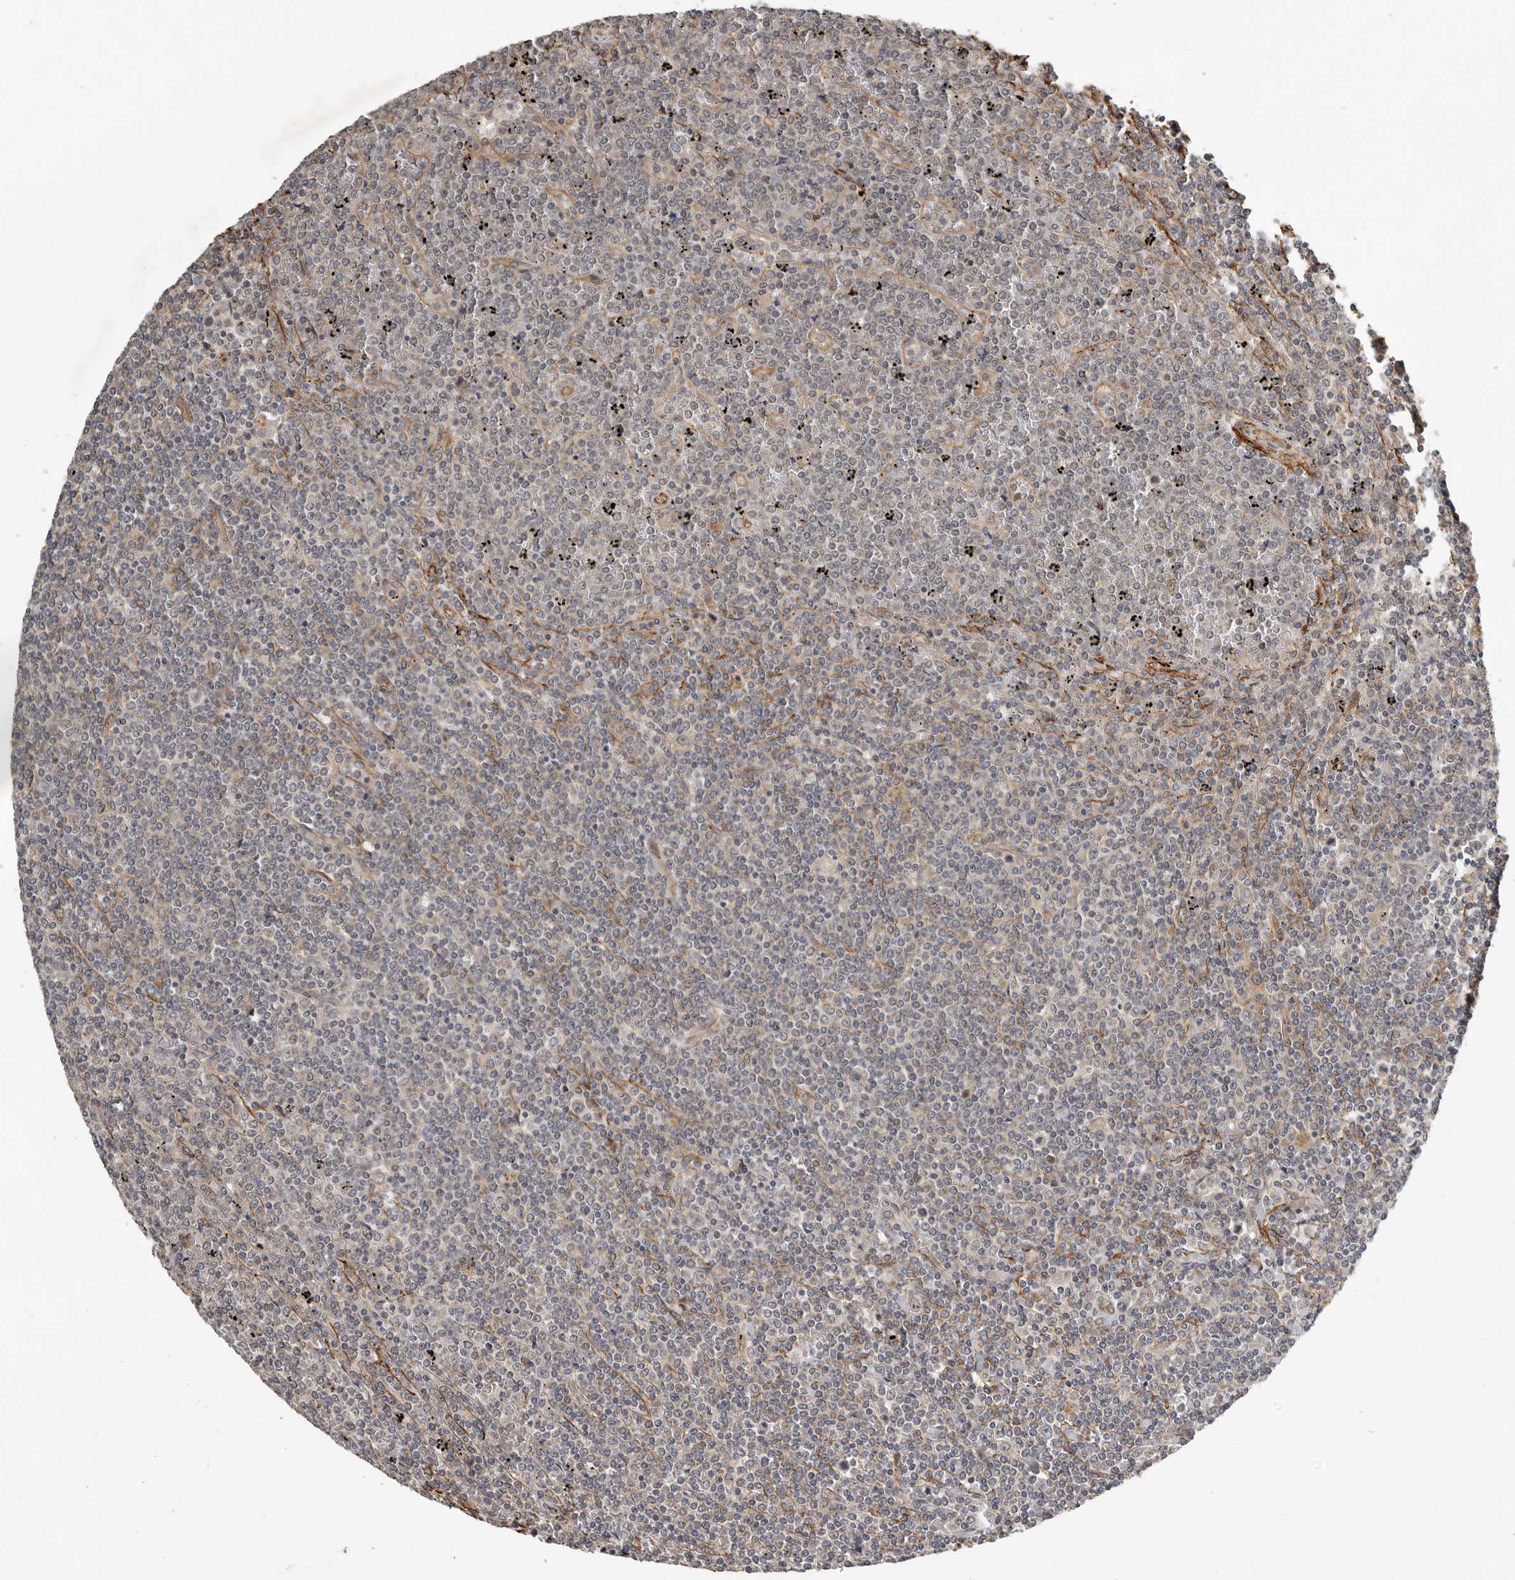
{"staining": {"intensity": "negative", "quantity": "none", "location": "none"}, "tissue": "lymphoma", "cell_type": "Tumor cells", "image_type": "cancer", "snomed": [{"axis": "morphology", "description": "Malignant lymphoma, non-Hodgkin's type, Low grade"}, {"axis": "topography", "description": "Spleen"}], "caption": "Tumor cells are negative for protein expression in human malignant lymphoma, non-Hodgkin's type (low-grade).", "gene": "RNF157", "patient": {"sex": "female", "age": 19}}